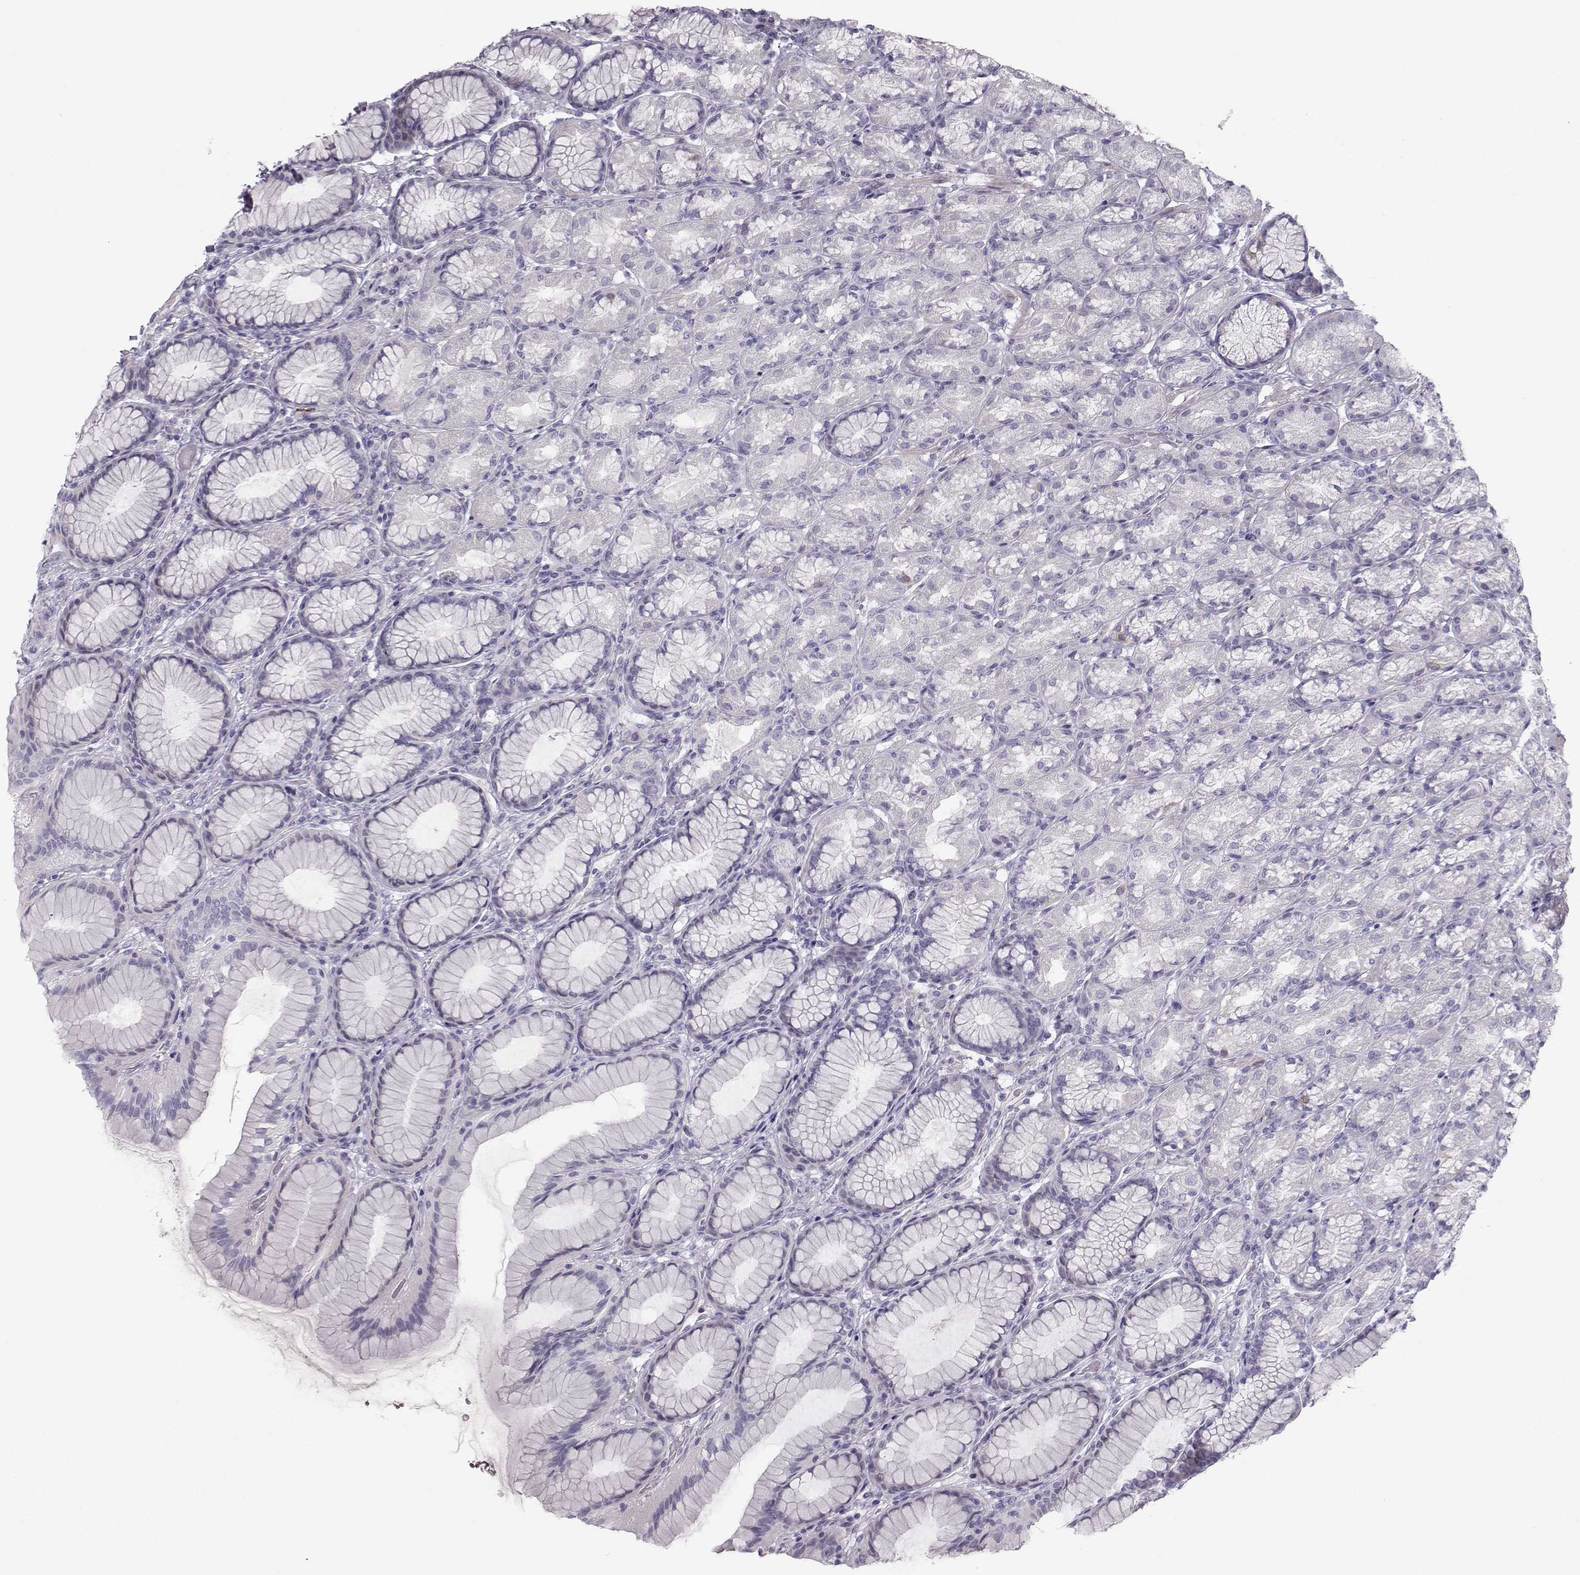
{"staining": {"intensity": "weak", "quantity": "<25%", "location": "cytoplasmic/membranous"}, "tissue": "stomach", "cell_type": "Glandular cells", "image_type": "normal", "snomed": [{"axis": "morphology", "description": "Normal tissue, NOS"}, {"axis": "morphology", "description": "Adenocarcinoma, NOS"}, {"axis": "topography", "description": "Stomach"}], "caption": "DAB immunohistochemical staining of unremarkable human stomach shows no significant staining in glandular cells. (DAB (3,3'-diaminobenzidine) IHC, high magnification).", "gene": "CASR", "patient": {"sex": "female", "age": 79}}